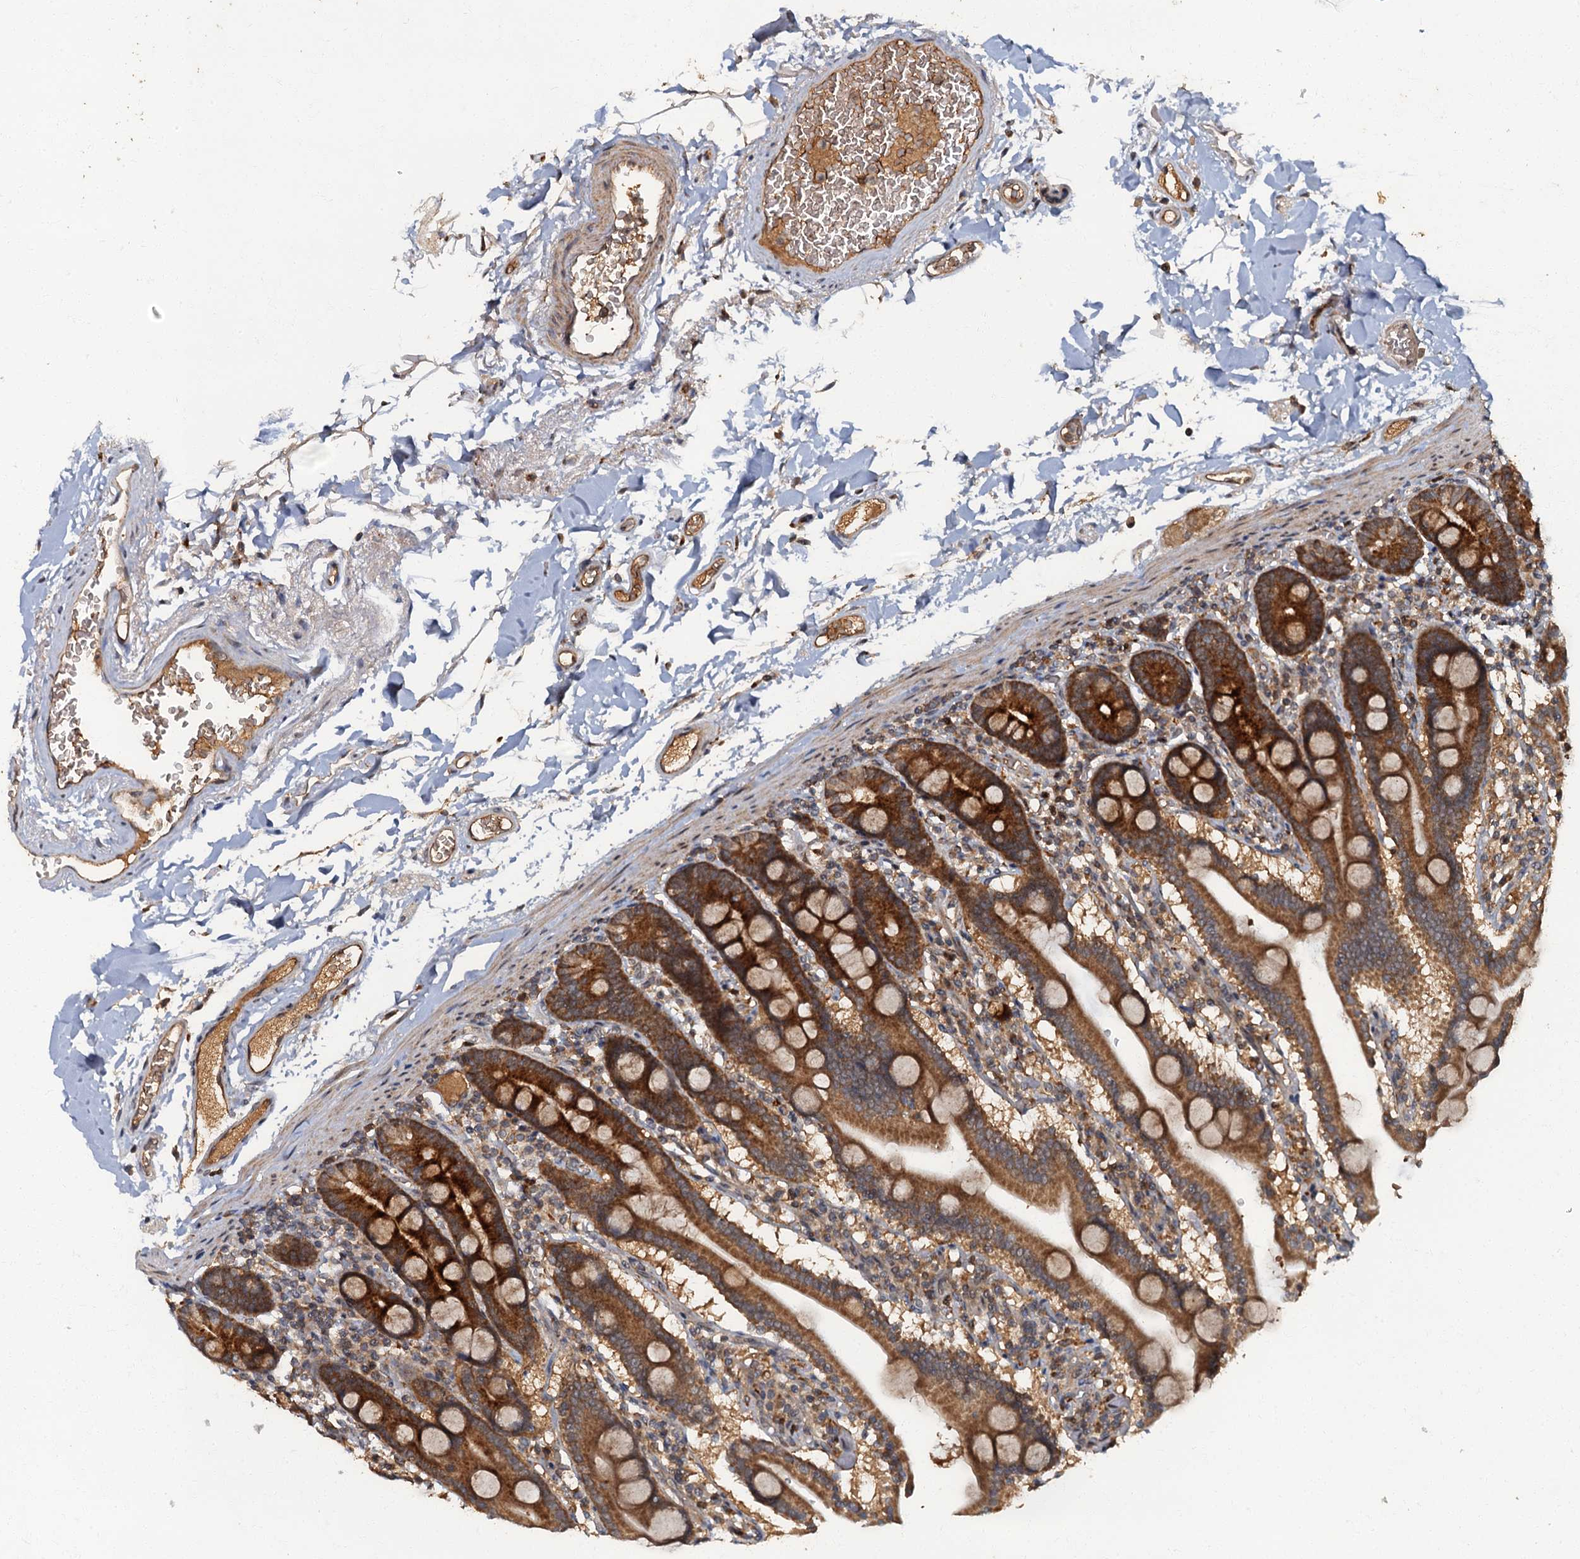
{"staining": {"intensity": "strong", "quantity": ">75%", "location": "cytoplasmic/membranous"}, "tissue": "duodenum", "cell_type": "Glandular cells", "image_type": "normal", "snomed": [{"axis": "morphology", "description": "Normal tissue, NOS"}, {"axis": "topography", "description": "Duodenum"}], "caption": "Immunohistochemical staining of normal duodenum displays high levels of strong cytoplasmic/membranous positivity in approximately >75% of glandular cells.", "gene": "WDCP", "patient": {"sex": "male", "age": 55}}